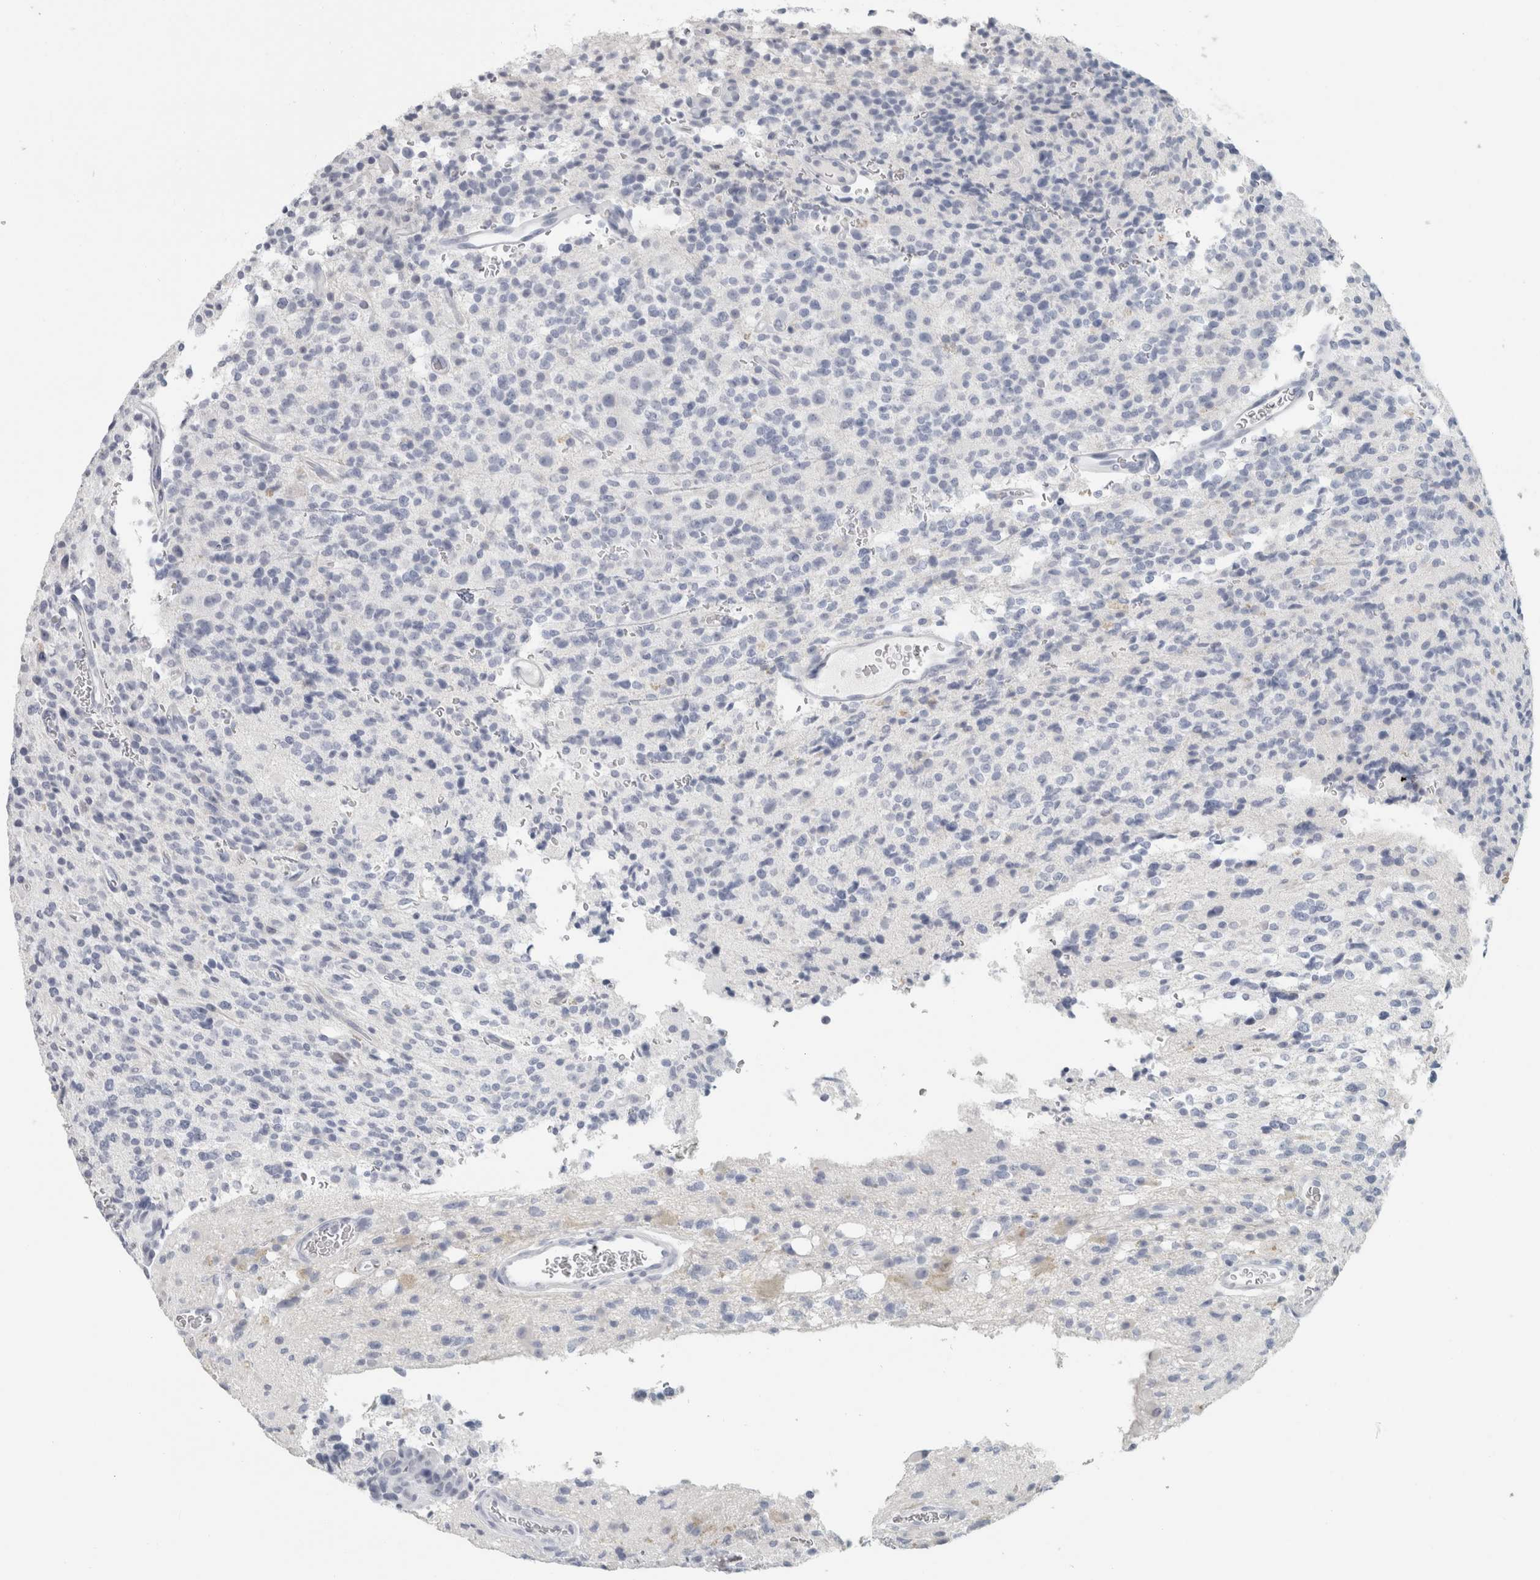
{"staining": {"intensity": "negative", "quantity": "none", "location": "none"}, "tissue": "glioma", "cell_type": "Tumor cells", "image_type": "cancer", "snomed": [{"axis": "morphology", "description": "Glioma, malignant, High grade"}, {"axis": "topography", "description": "Brain"}], "caption": "Immunohistochemistry (IHC) of malignant high-grade glioma demonstrates no expression in tumor cells. (DAB (3,3'-diaminobenzidine) immunohistochemistry (IHC), high magnification).", "gene": "SLC28A3", "patient": {"sex": "male", "age": 34}}